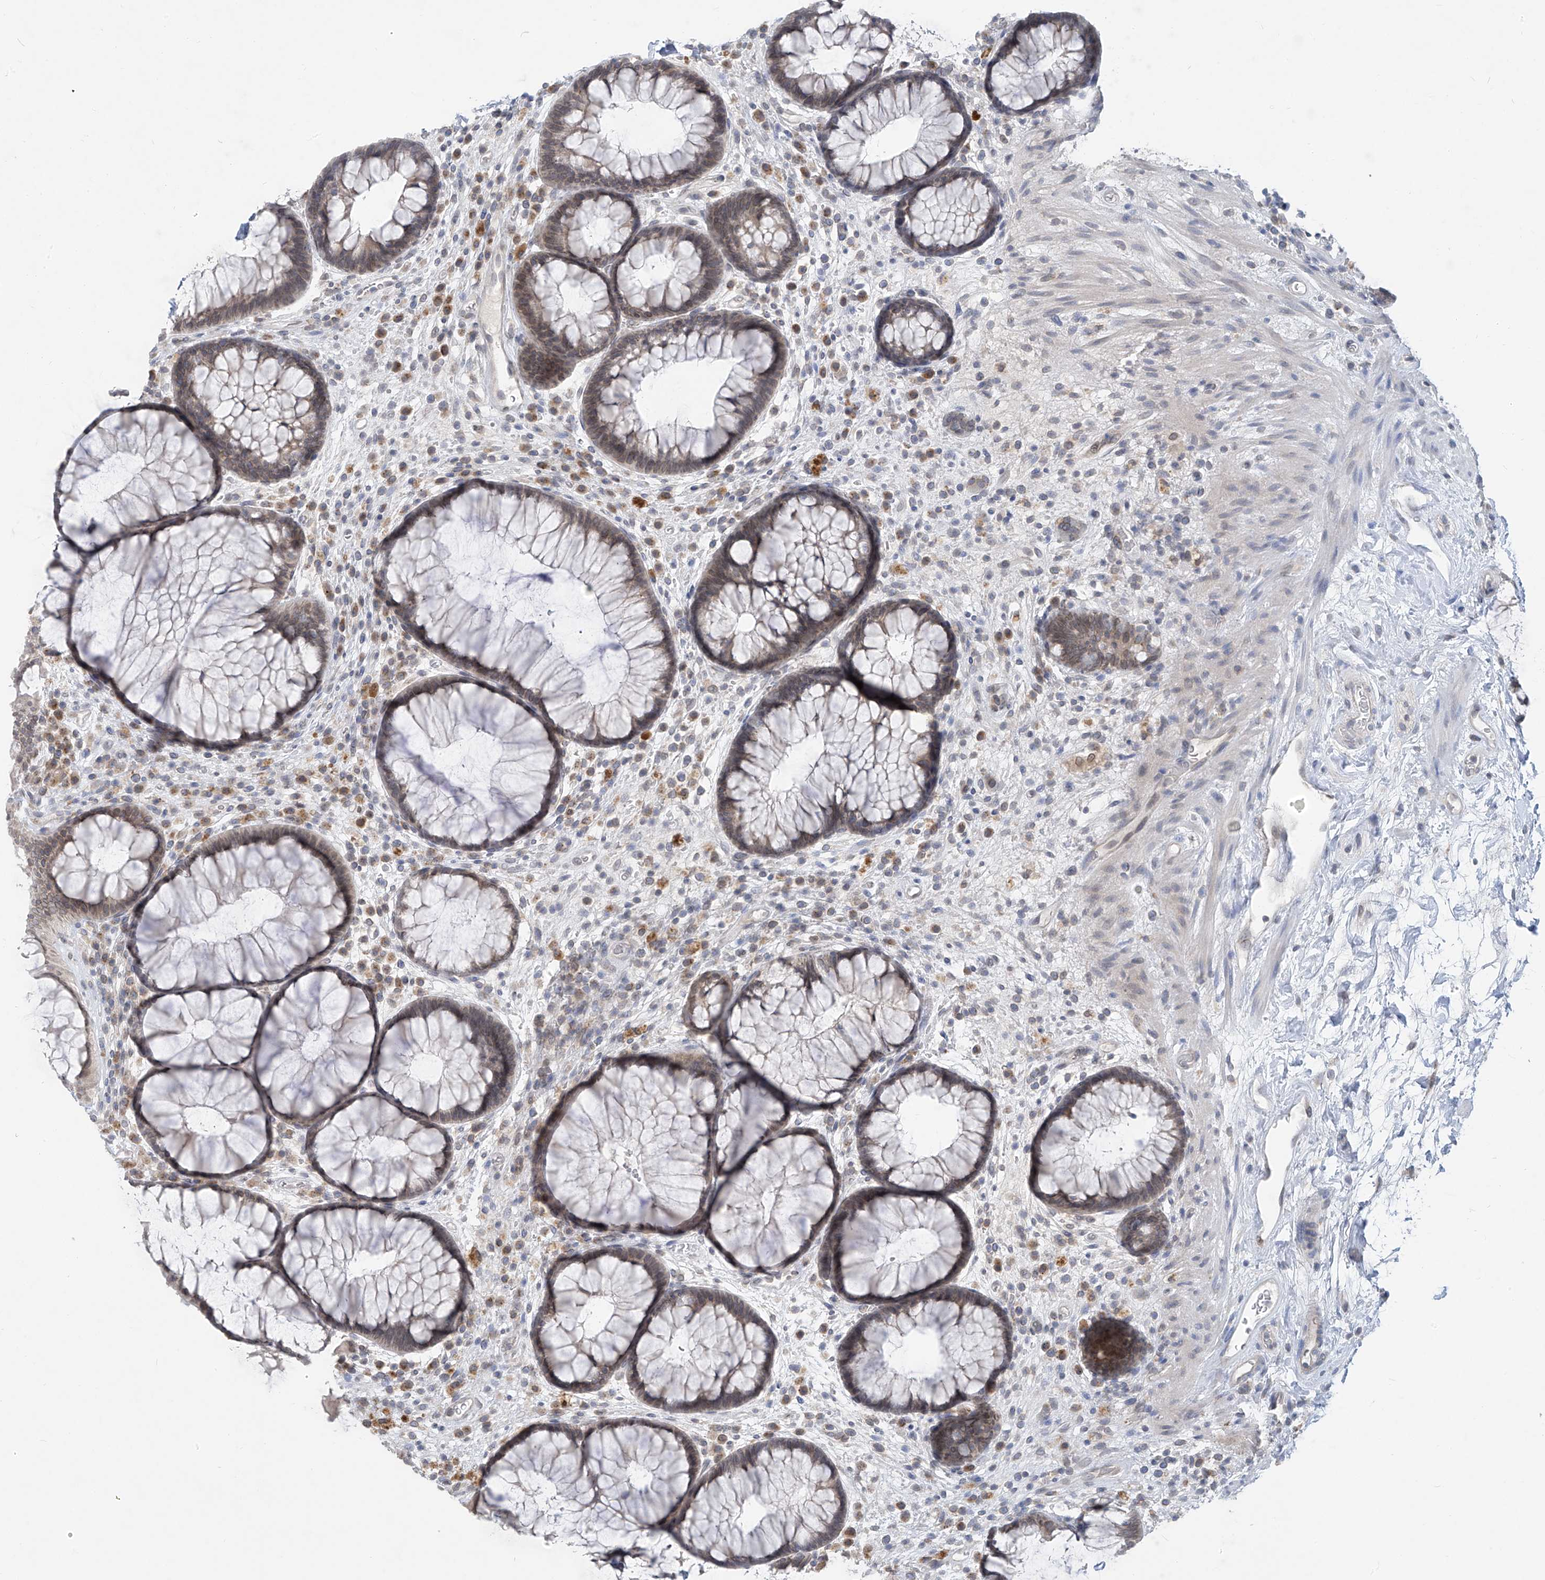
{"staining": {"intensity": "negative", "quantity": "none", "location": "none"}, "tissue": "rectum", "cell_type": "Glandular cells", "image_type": "normal", "snomed": [{"axis": "morphology", "description": "Normal tissue, NOS"}, {"axis": "topography", "description": "Rectum"}], "caption": "Immunohistochemistry (IHC) of benign rectum exhibits no staining in glandular cells.", "gene": "KRTAP25", "patient": {"sex": "male", "age": 51}}